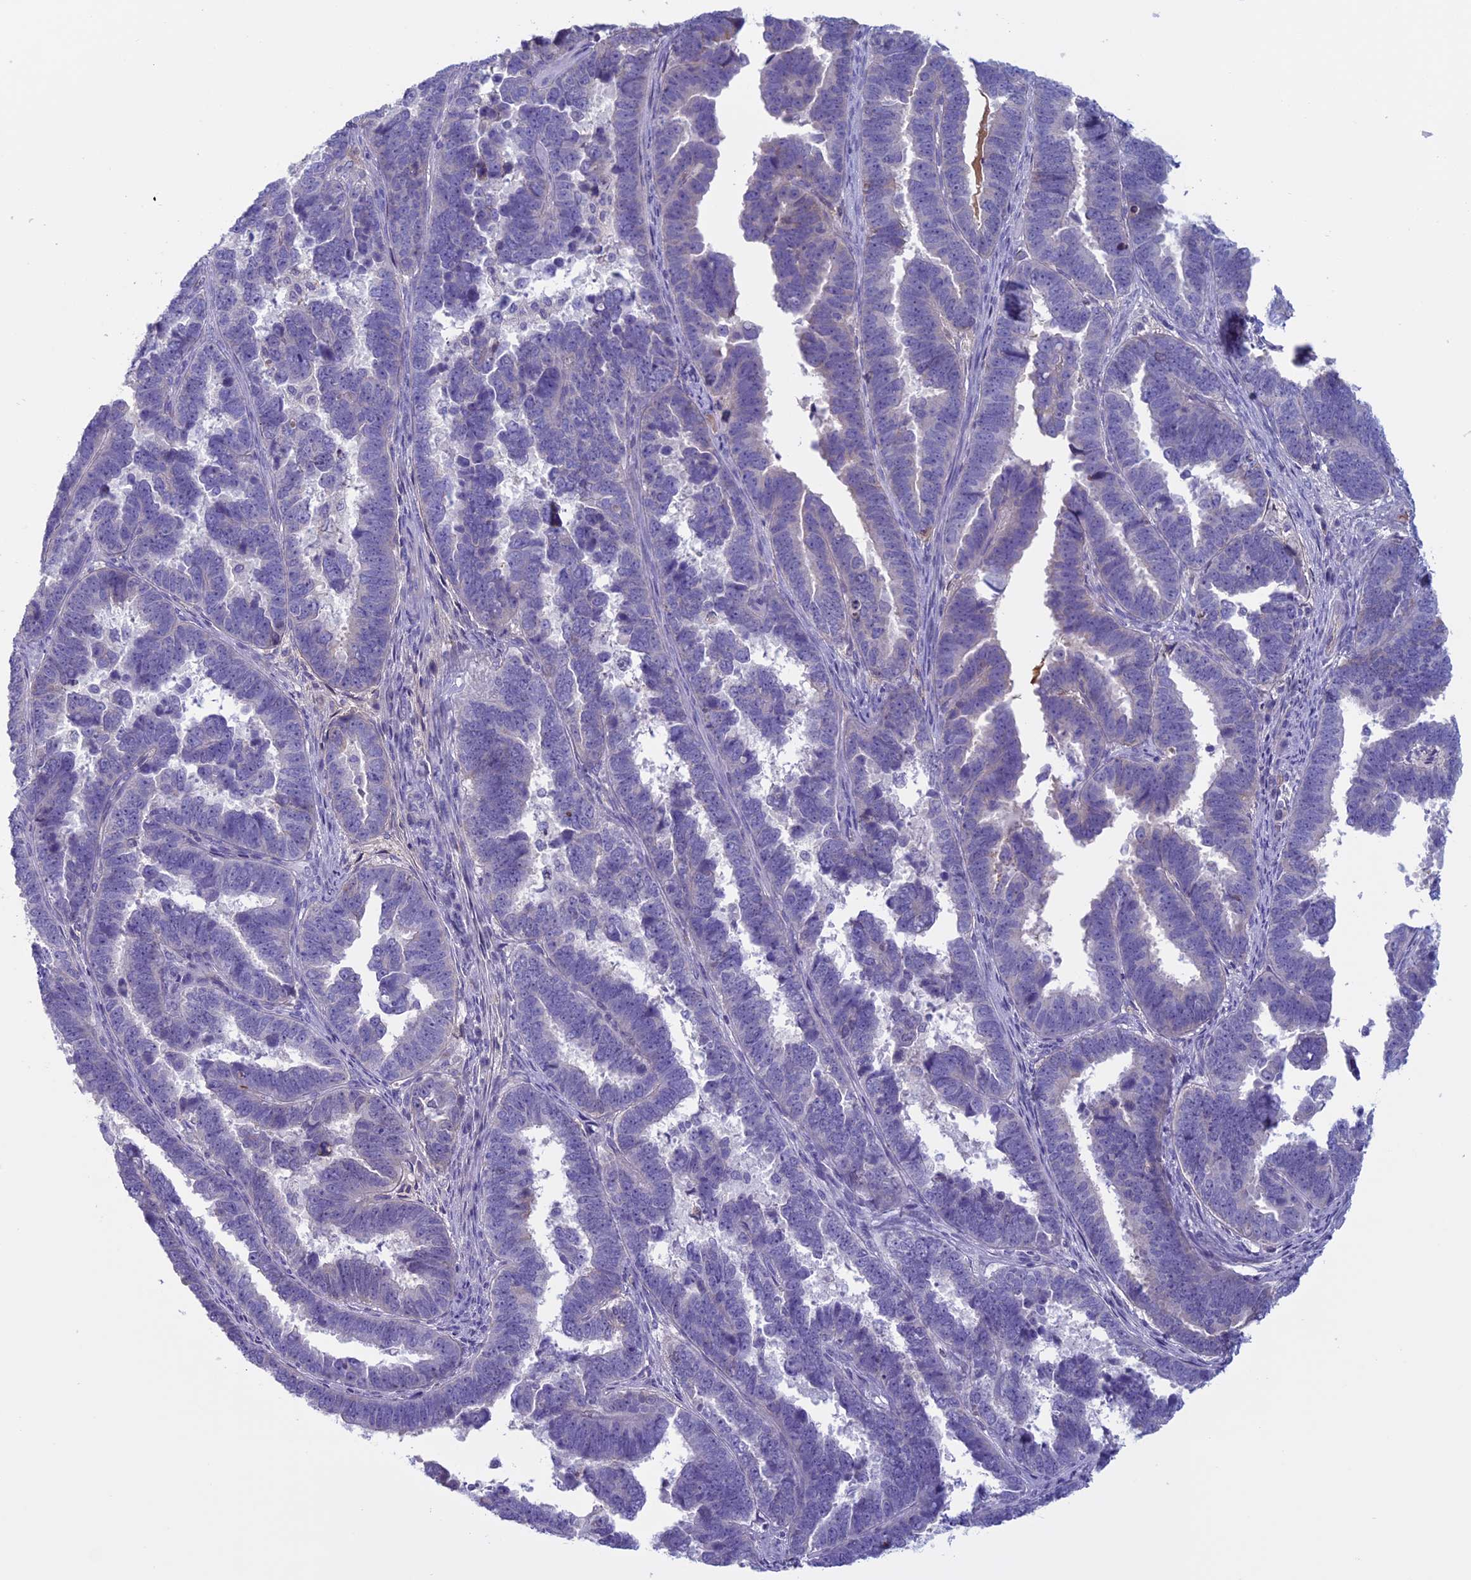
{"staining": {"intensity": "negative", "quantity": "none", "location": "none"}, "tissue": "endometrial cancer", "cell_type": "Tumor cells", "image_type": "cancer", "snomed": [{"axis": "morphology", "description": "Adenocarcinoma, NOS"}, {"axis": "topography", "description": "Endometrium"}], "caption": "DAB (3,3'-diaminobenzidine) immunohistochemical staining of endometrial cancer shows no significant staining in tumor cells. (DAB (3,3'-diaminobenzidine) immunohistochemistry (IHC) visualized using brightfield microscopy, high magnification).", "gene": "ANGPTL2", "patient": {"sex": "female", "age": 75}}